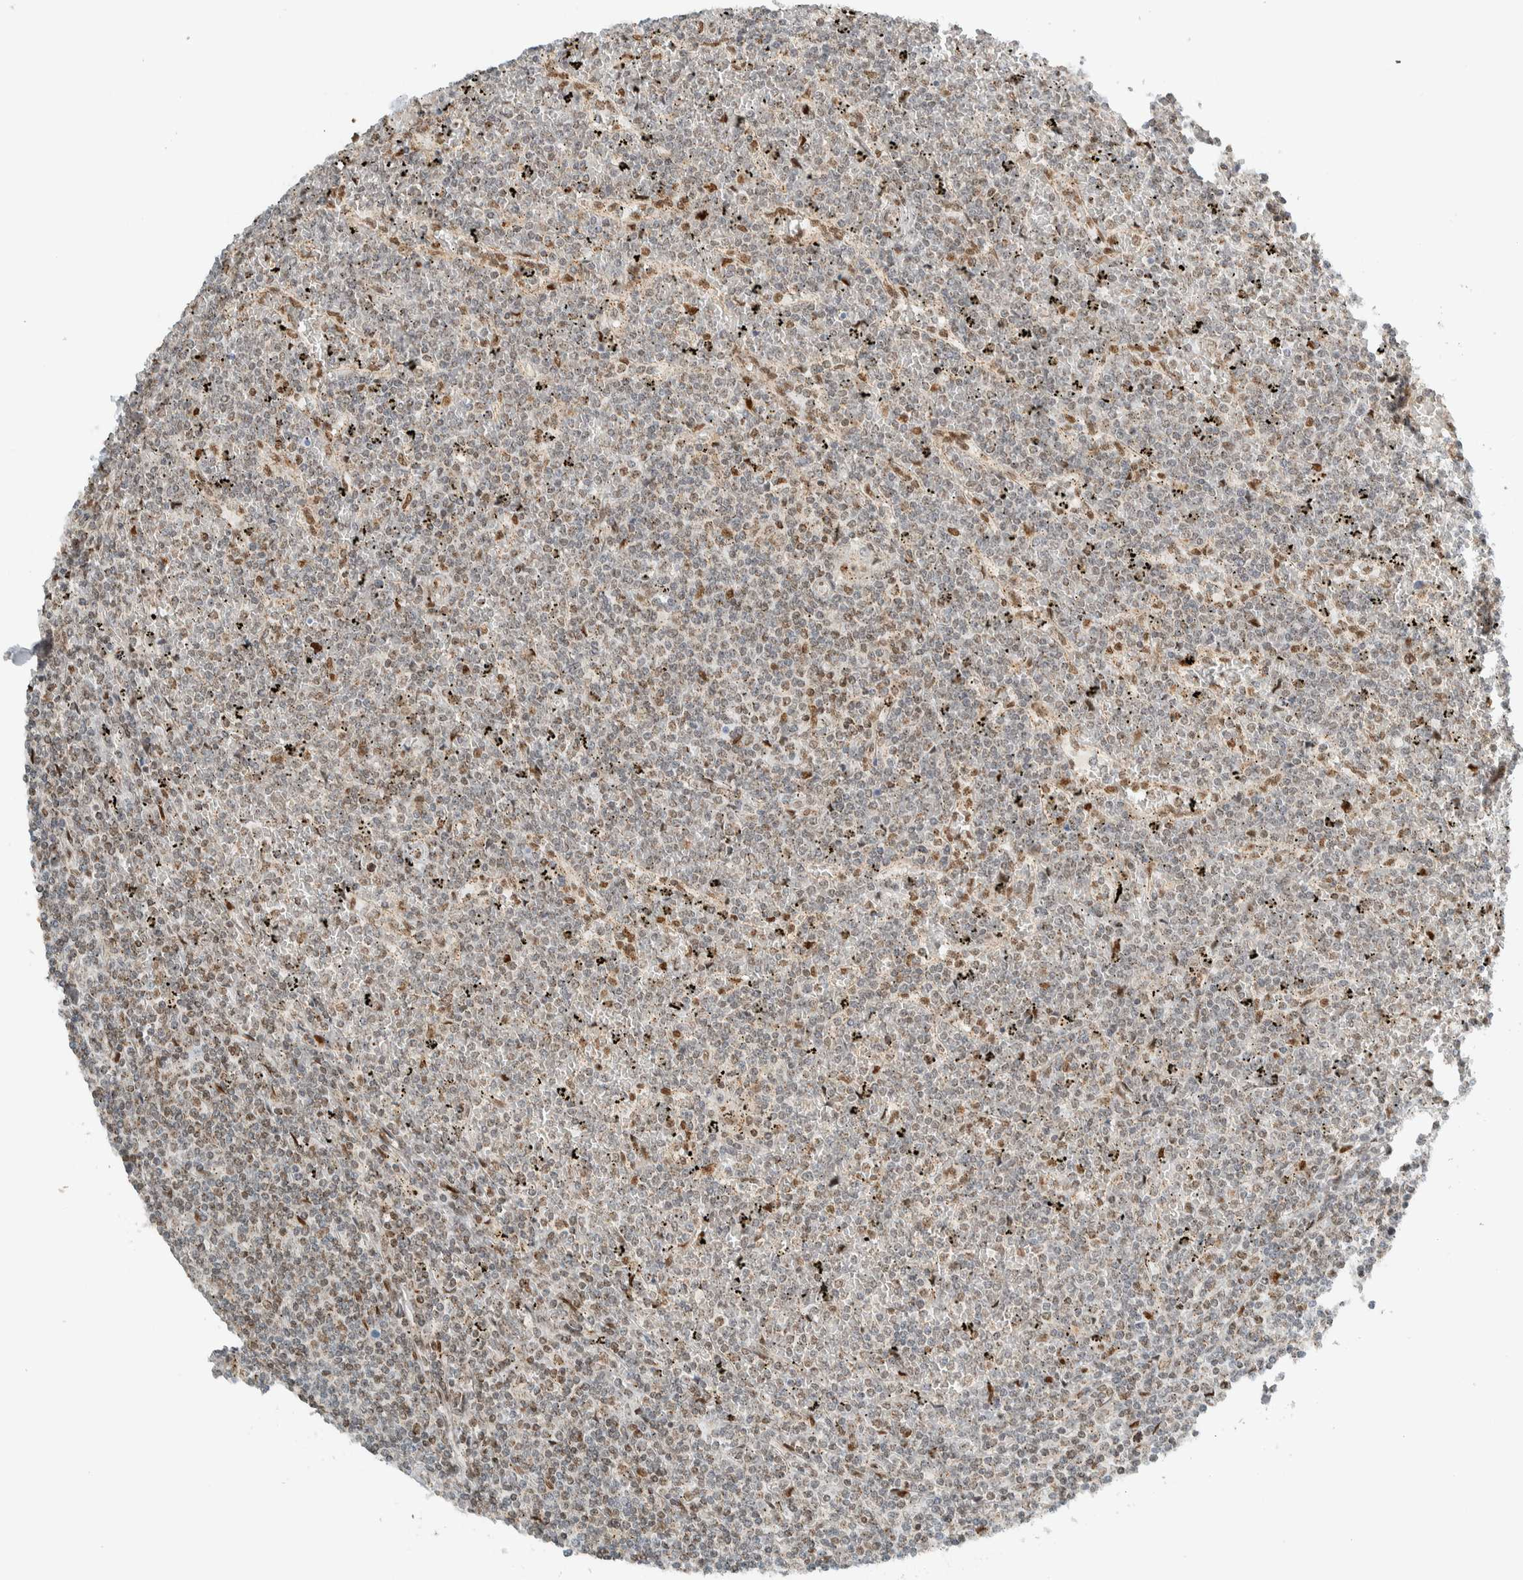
{"staining": {"intensity": "weak", "quantity": "25%-75%", "location": "nuclear"}, "tissue": "lymphoma", "cell_type": "Tumor cells", "image_type": "cancer", "snomed": [{"axis": "morphology", "description": "Malignant lymphoma, non-Hodgkin's type, Low grade"}, {"axis": "topography", "description": "Spleen"}], "caption": "Protein staining of low-grade malignant lymphoma, non-Hodgkin's type tissue displays weak nuclear positivity in approximately 25%-75% of tumor cells. (brown staining indicates protein expression, while blue staining denotes nuclei).", "gene": "TFE3", "patient": {"sex": "female", "age": 19}}